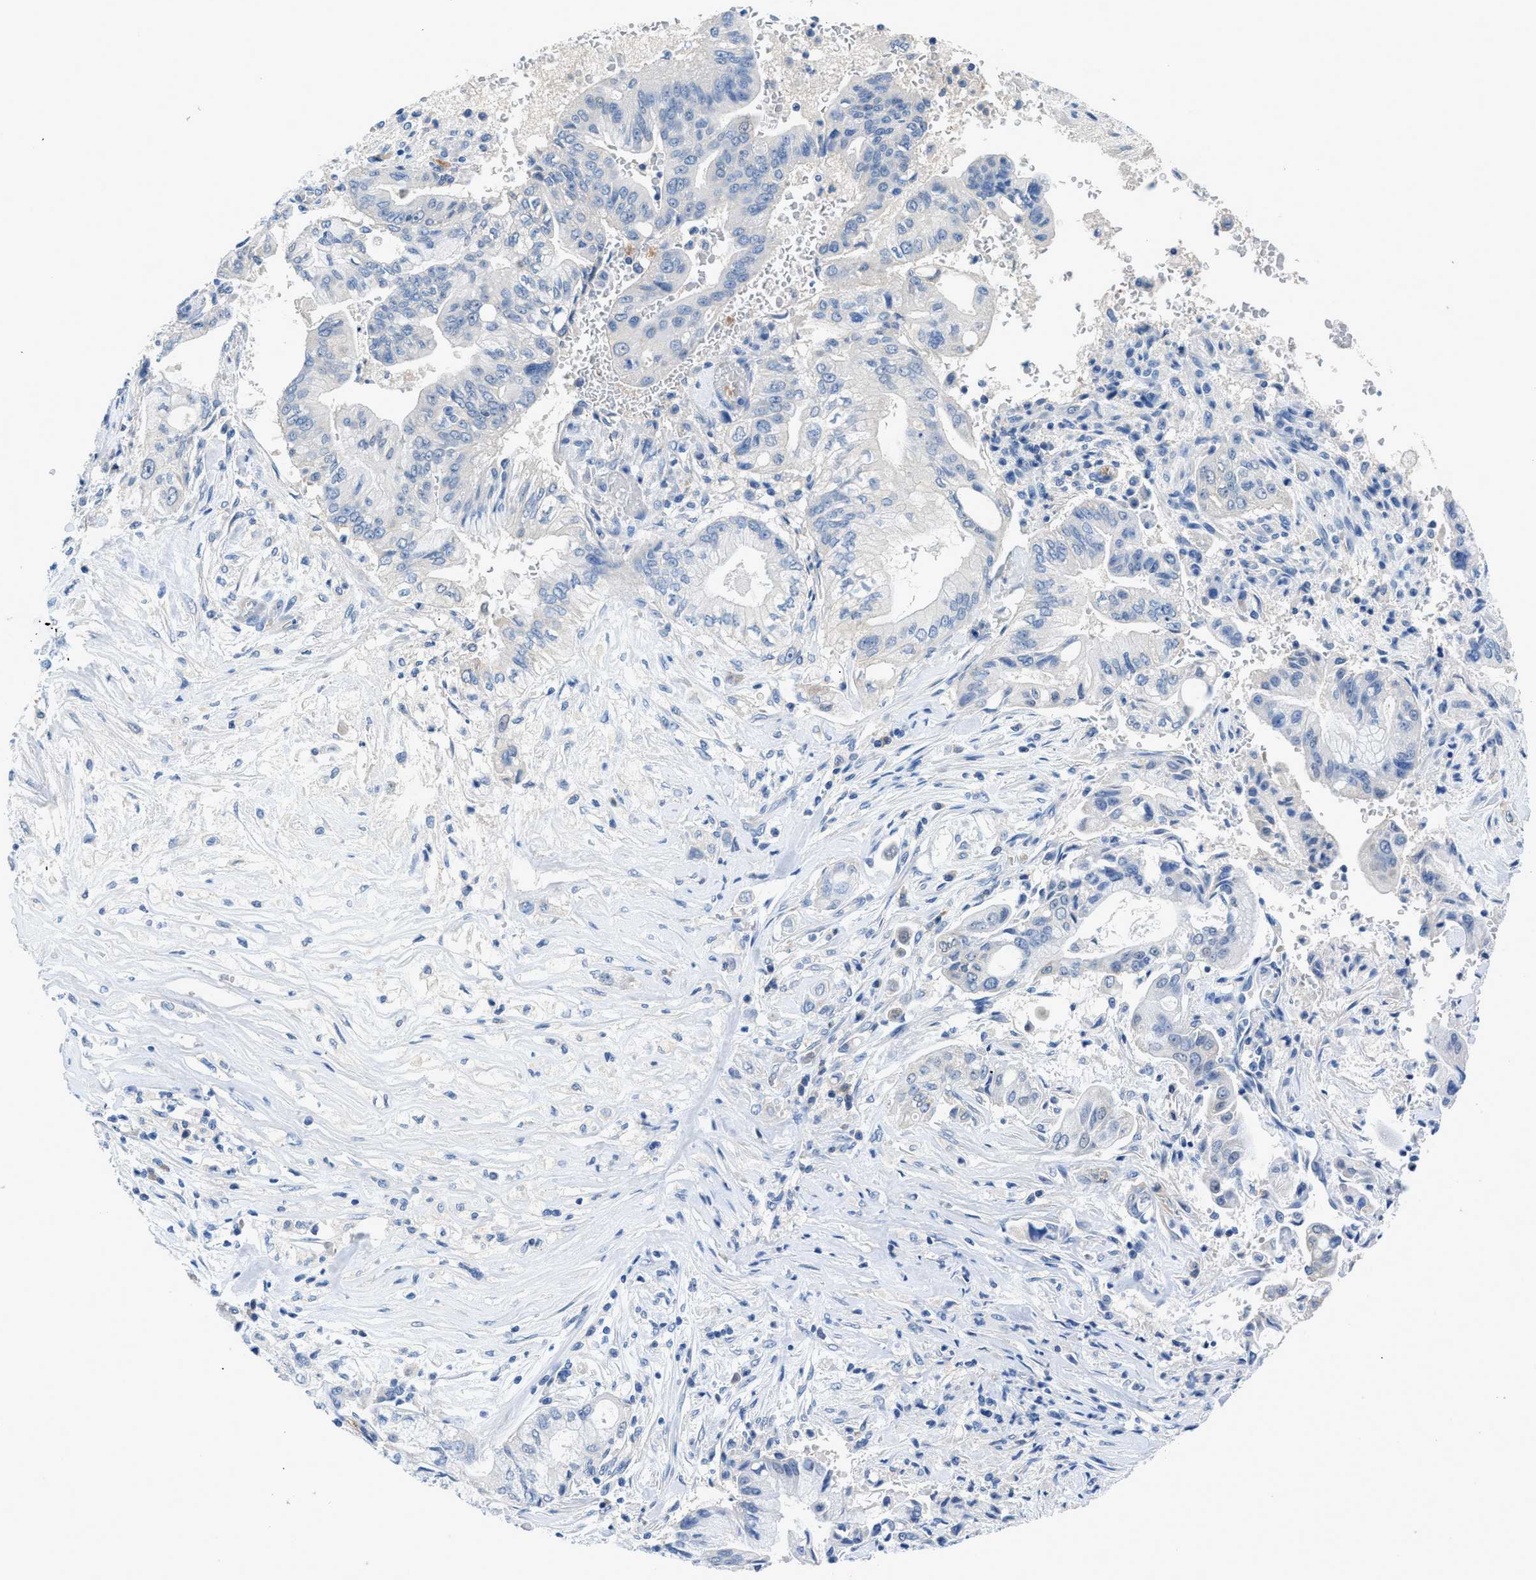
{"staining": {"intensity": "negative", "quantity": "none", "location": "none"}, "tissue": "pancreatic cancer", "cell_type": "Tumor cells", "image_type": "cancer", "snomed": [{"axis": "morphology", "description": "Adenocarcinoma, NOS"}, {"axis": "topography", "description": "Pancreas"}], "caption": "The micrograph reveals no significant positivity in tumor cells of adenocarcinoma (pancreatic).", "gene": "SLC10A6", "patient": {"sex": "female", "age": 73}}